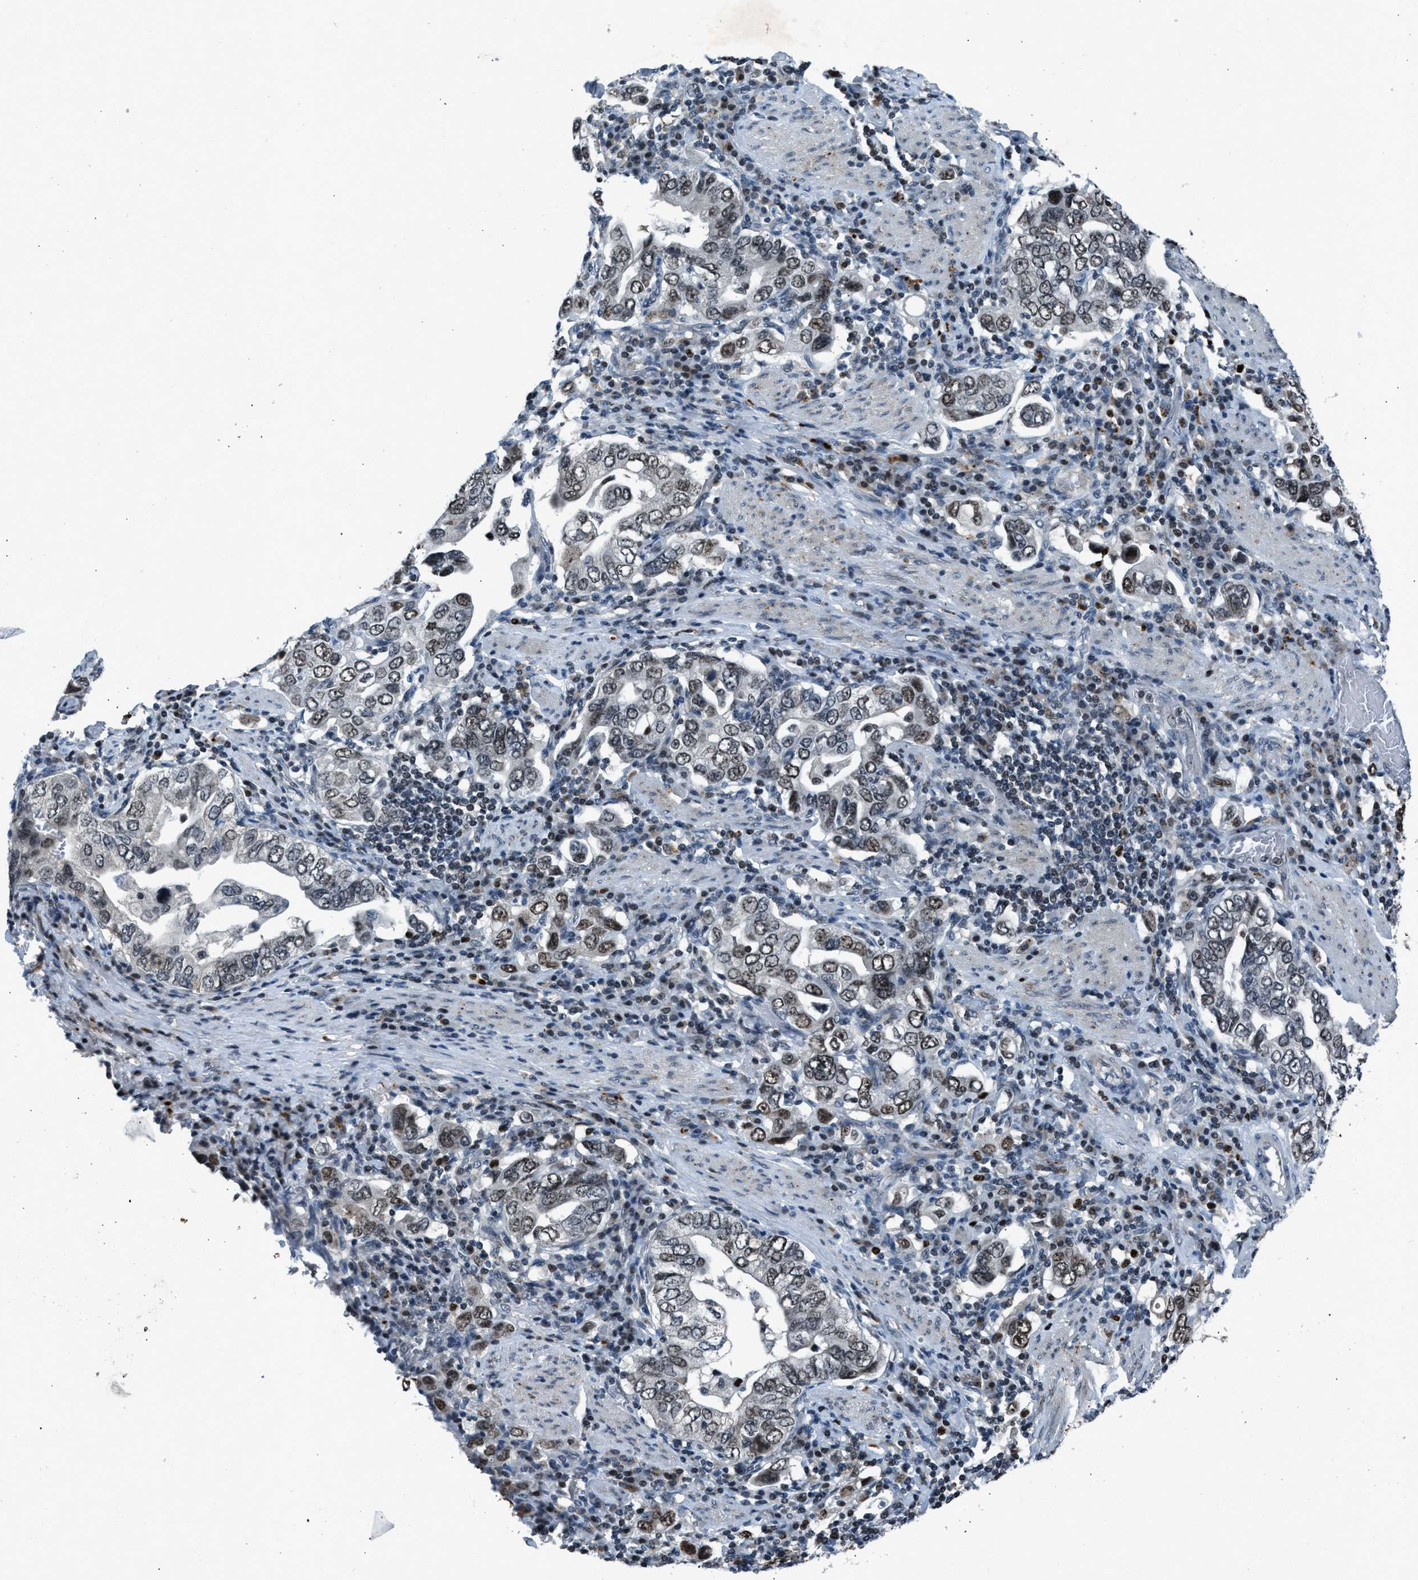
{"staining": {"intensity": "moderate", "quantity": ">75%", "location": "nuclear"}, "tissue": "stomach cancer", "cell_type": "Tumor cells", "image_type": "cancer", "snomed": [{"axis": "morphology", "description": "Adenocarcinoma, NOS"}, {"axis": "topography", "description": "Stomach, upper"}], "caption": "Moderate nuclear expression is identified in approximately >75% of tumor cells in adenocarcinoma (stomach).", "gene": "ADCY1", "patient": {"sex": "male", "age": 62}}